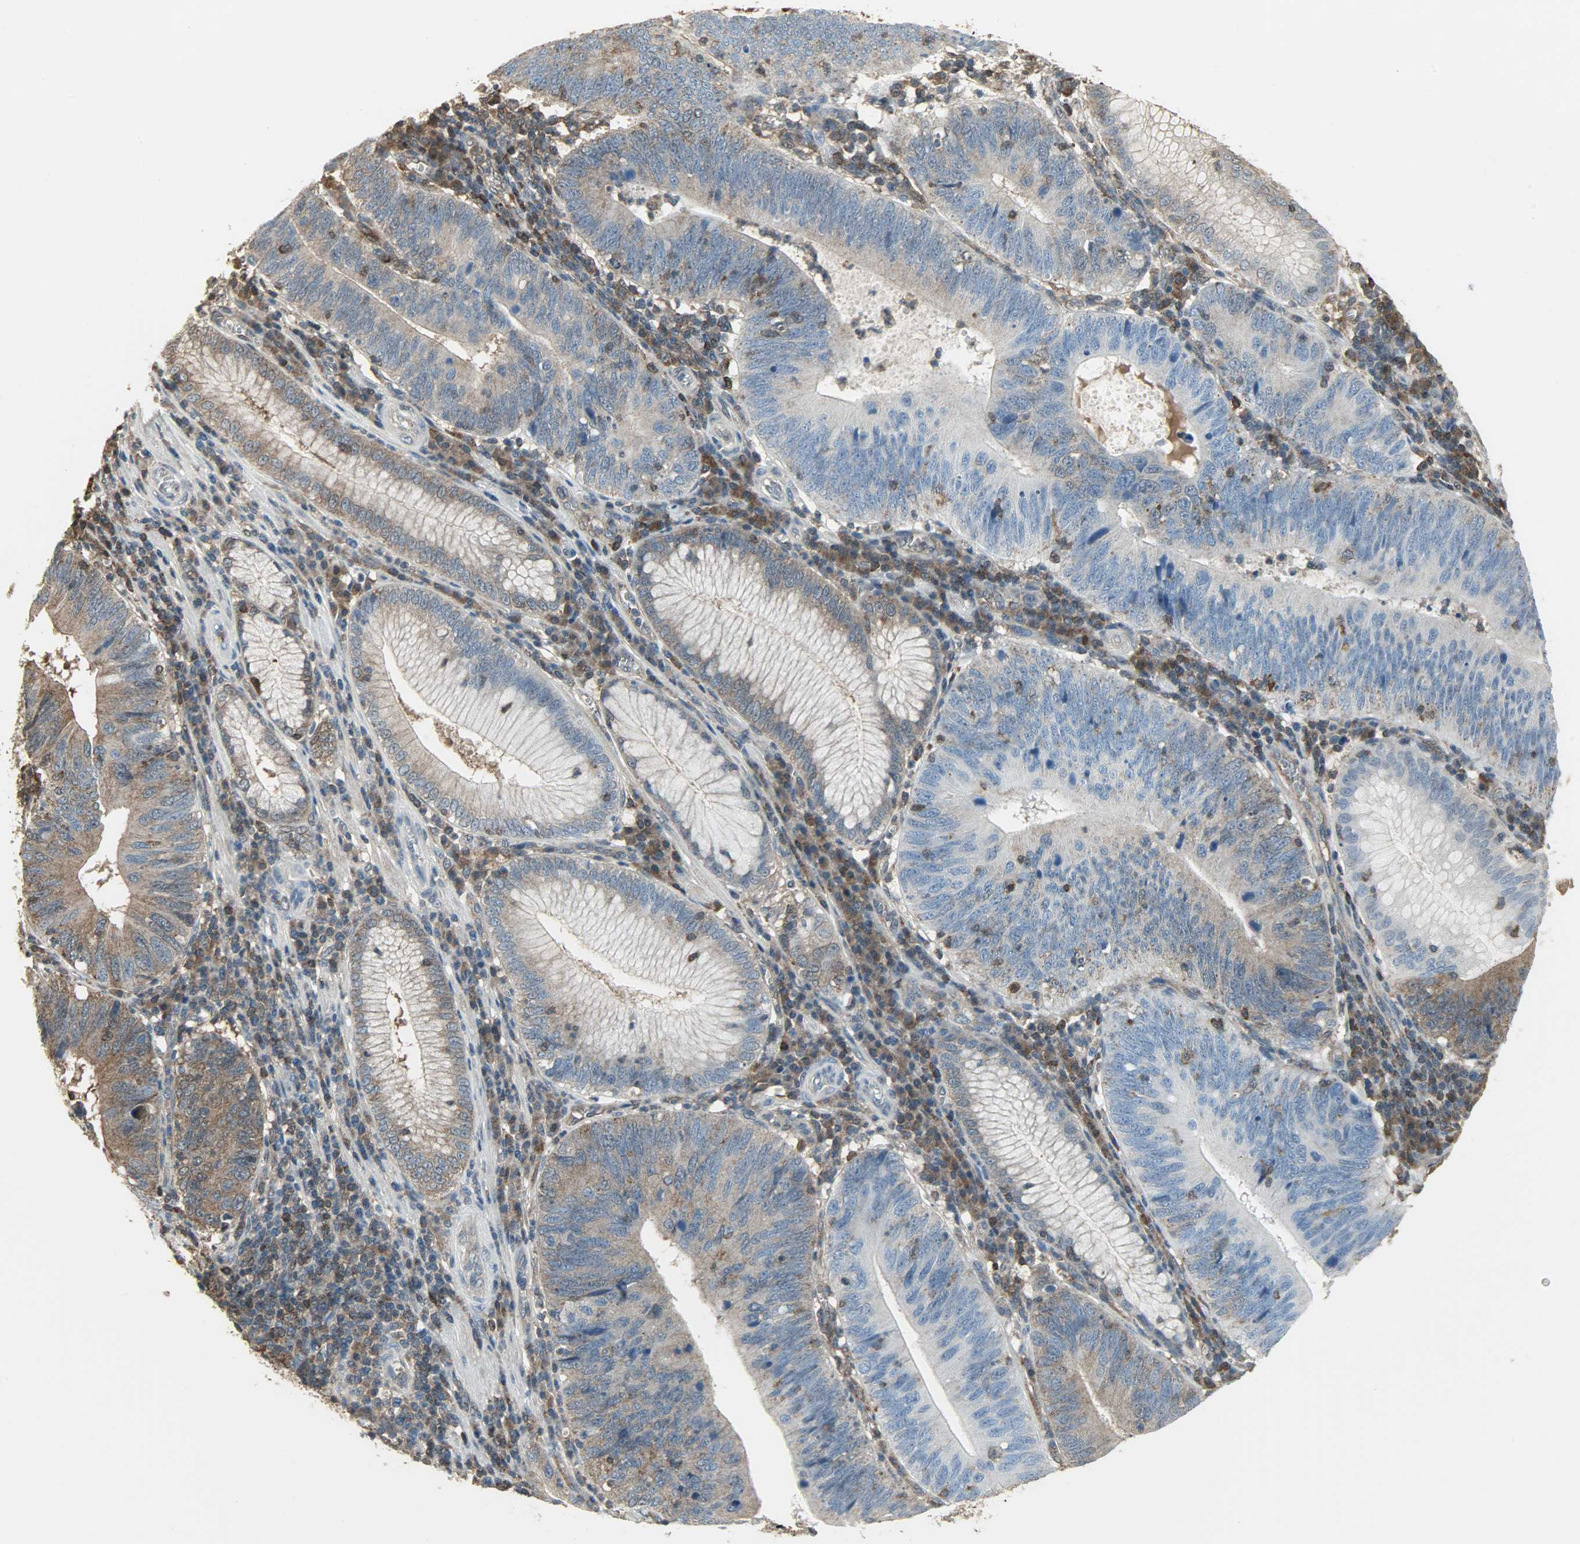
{"staining": {"intensity": "moderate", "quantity": ">75%", "location": "cytoplasmic/membranous"}, "tissue": "stomach cancer", "cell_type": "Tumor cells", "image_type": "cancer", "snomed": [{"axis": "morphology", "description": "Adenocarcinoma, NOS"}, {"axis": "topography", "description": "Stomach"}], "caption": "Immunohistochemistry (DAB (3,3'-diaminobenzidine)) staining of stomach cancer shows moderate cytoplasmic/membranous protein expression in about >75% of tumor cells.", "gene": "LDHB", "patient": {"sex": "male", "age": 59}}